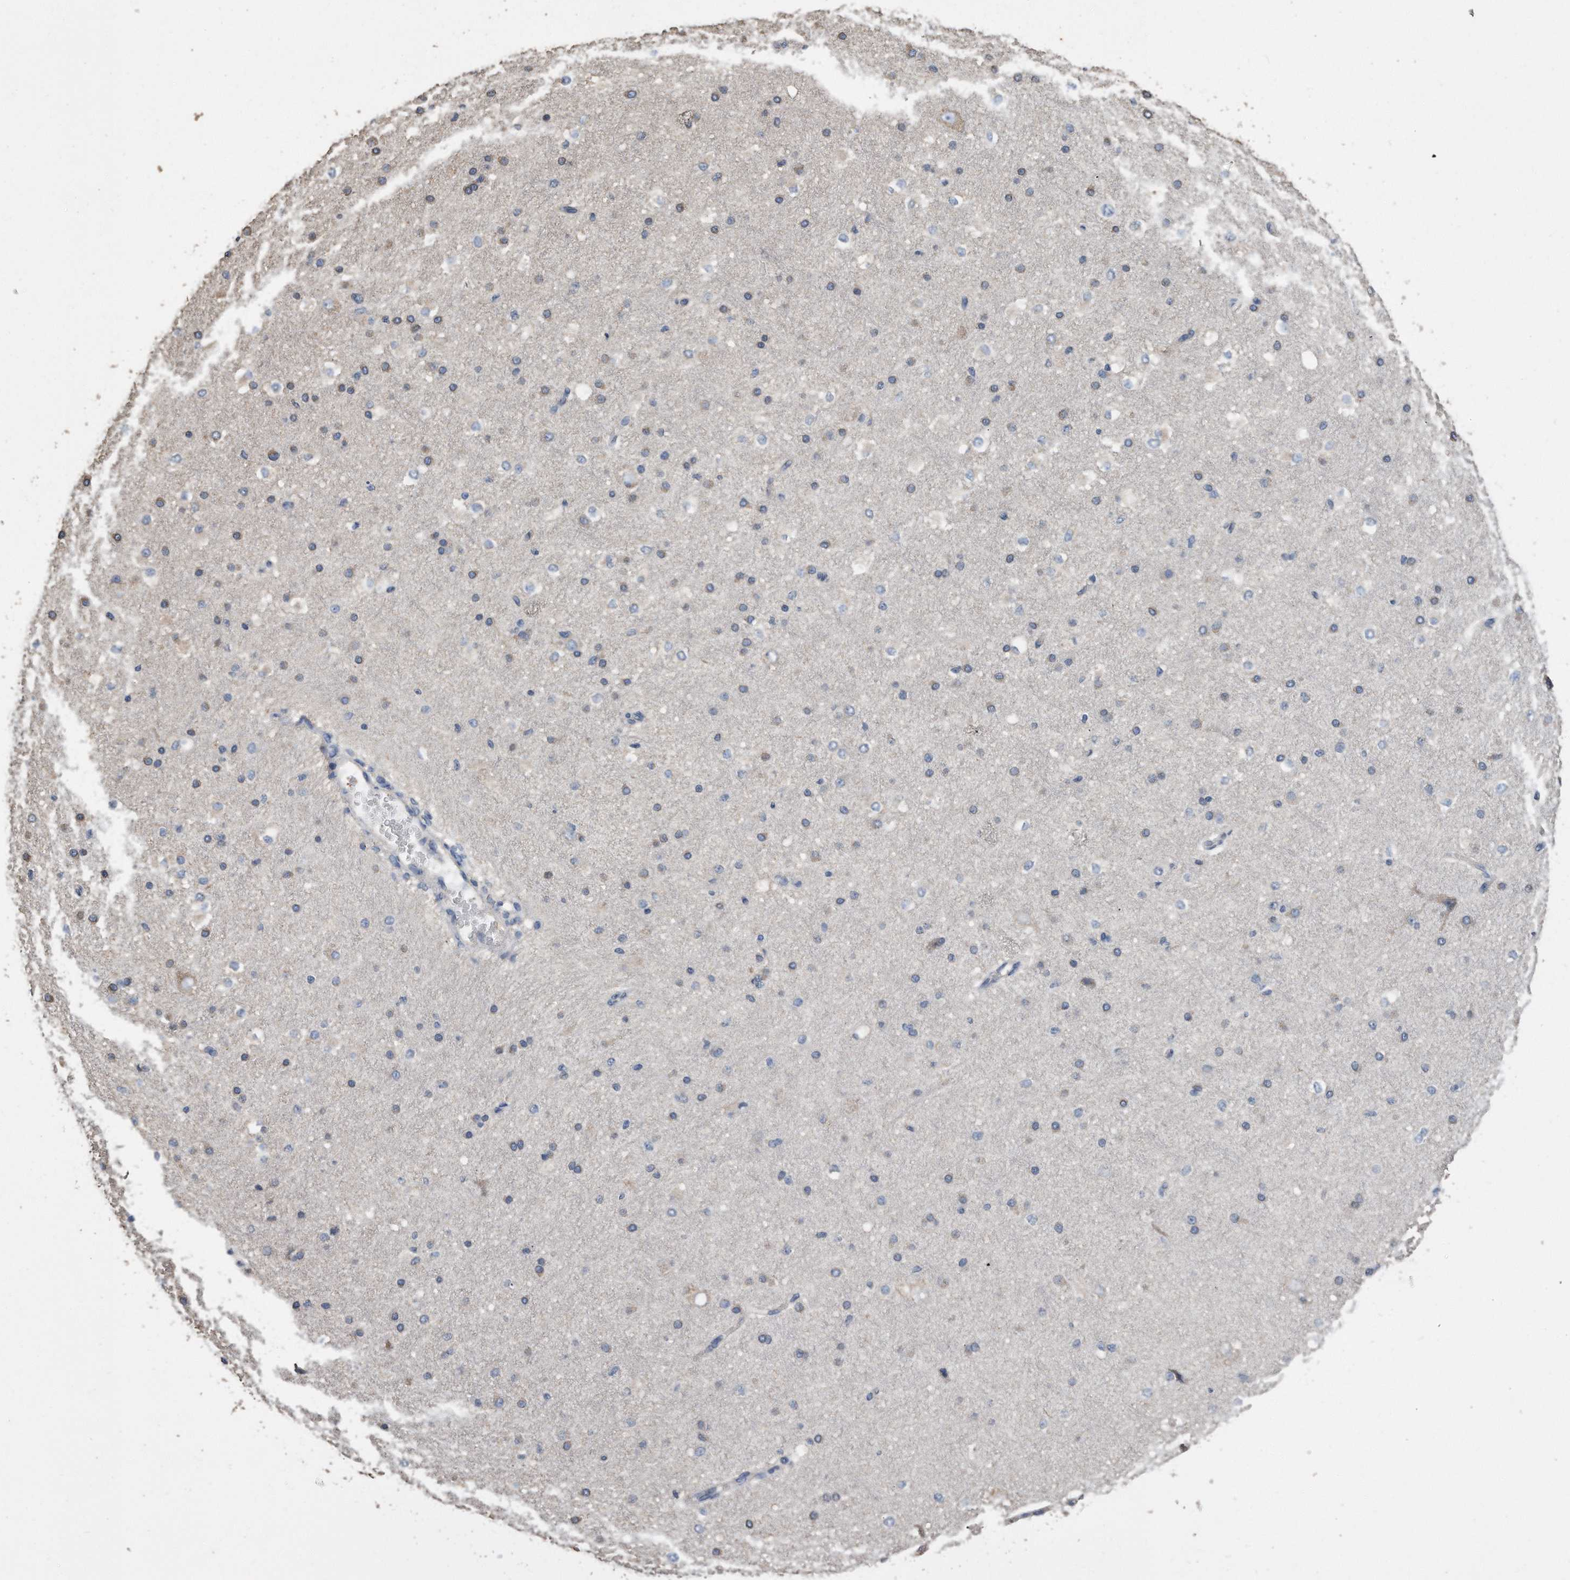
{"staining": {"intensity": "negative", "quantity": "none", "location": "none"}, "tissue": "cerebral cortex", "cell_type": "Endothelial cells", "image_type": "normal", "snomed": [{"axis": "morphology", "description": "Normal tissue, NOS"}, {"axis": "morphology", "description": "Developmental malformation"}, {"axis": "topography", "description": "Cerebral cortex"}], "caption": "The histopathology image exhibits no staining of endothelial cells in unremarkable cerebral cortex. Nuclei are stained in blue.", "gene": "CDCP1", "patient": {"sex": "female", "age": 30}}